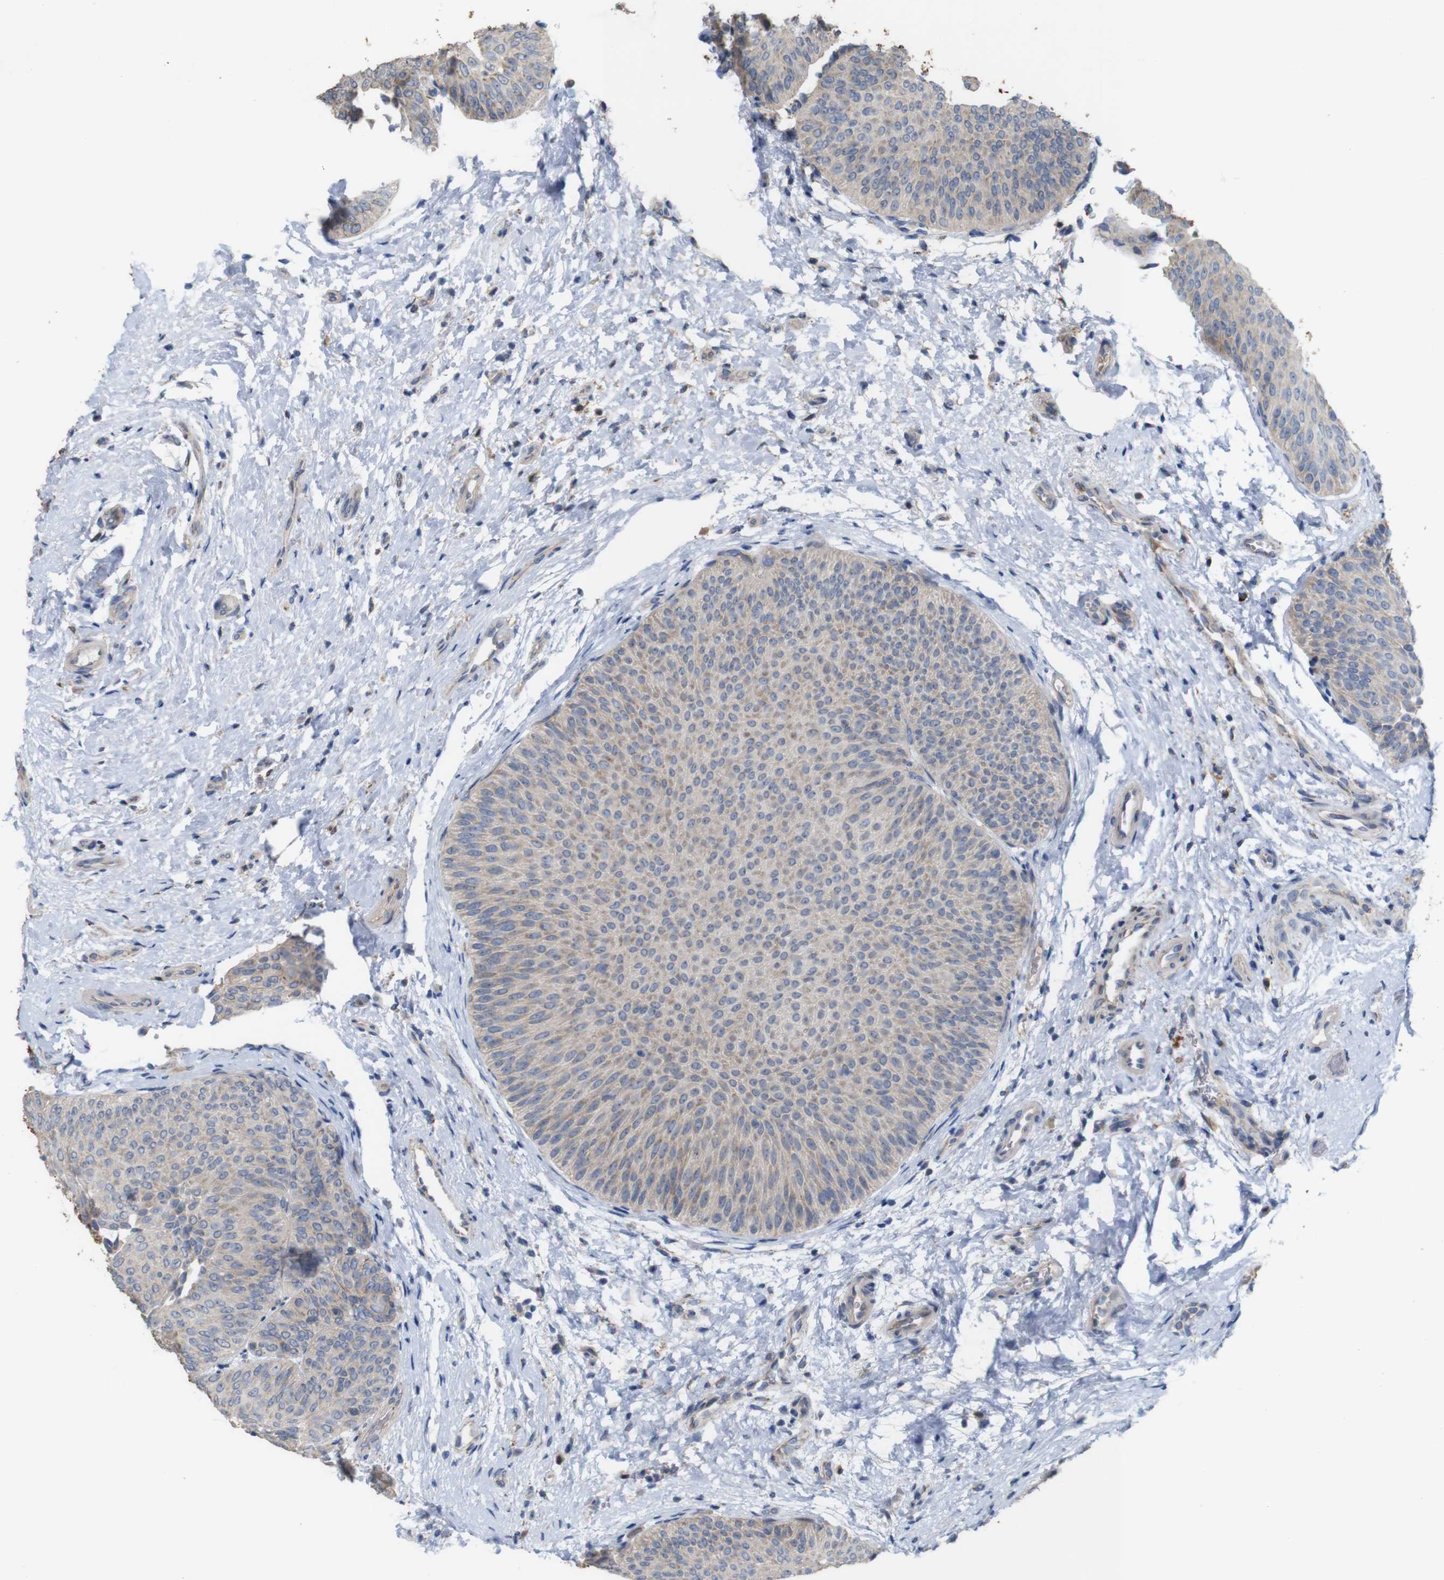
{"staining": {"intensity": "weak", "quantity": ">75%", "location": "cytoplasmic/membranous"}, "tissue": "urothelial cancer", "cell_type": "Tumor cells", "image_type": "cancer", "snomed": [{"axis": "morphology", "description": "Urothelial carcinoma, Low grade"}, {"axis": "topography", "description": "Urinary bladder"}], "caption": "Urothelial carcinoma (low-grade) stained with immunohistochemistry displays weak cytoplasmic/membranous expression in about >75% of tumor cells.", "gene": "PTPRR", "patient": {"sex": "female", "age": 60}}